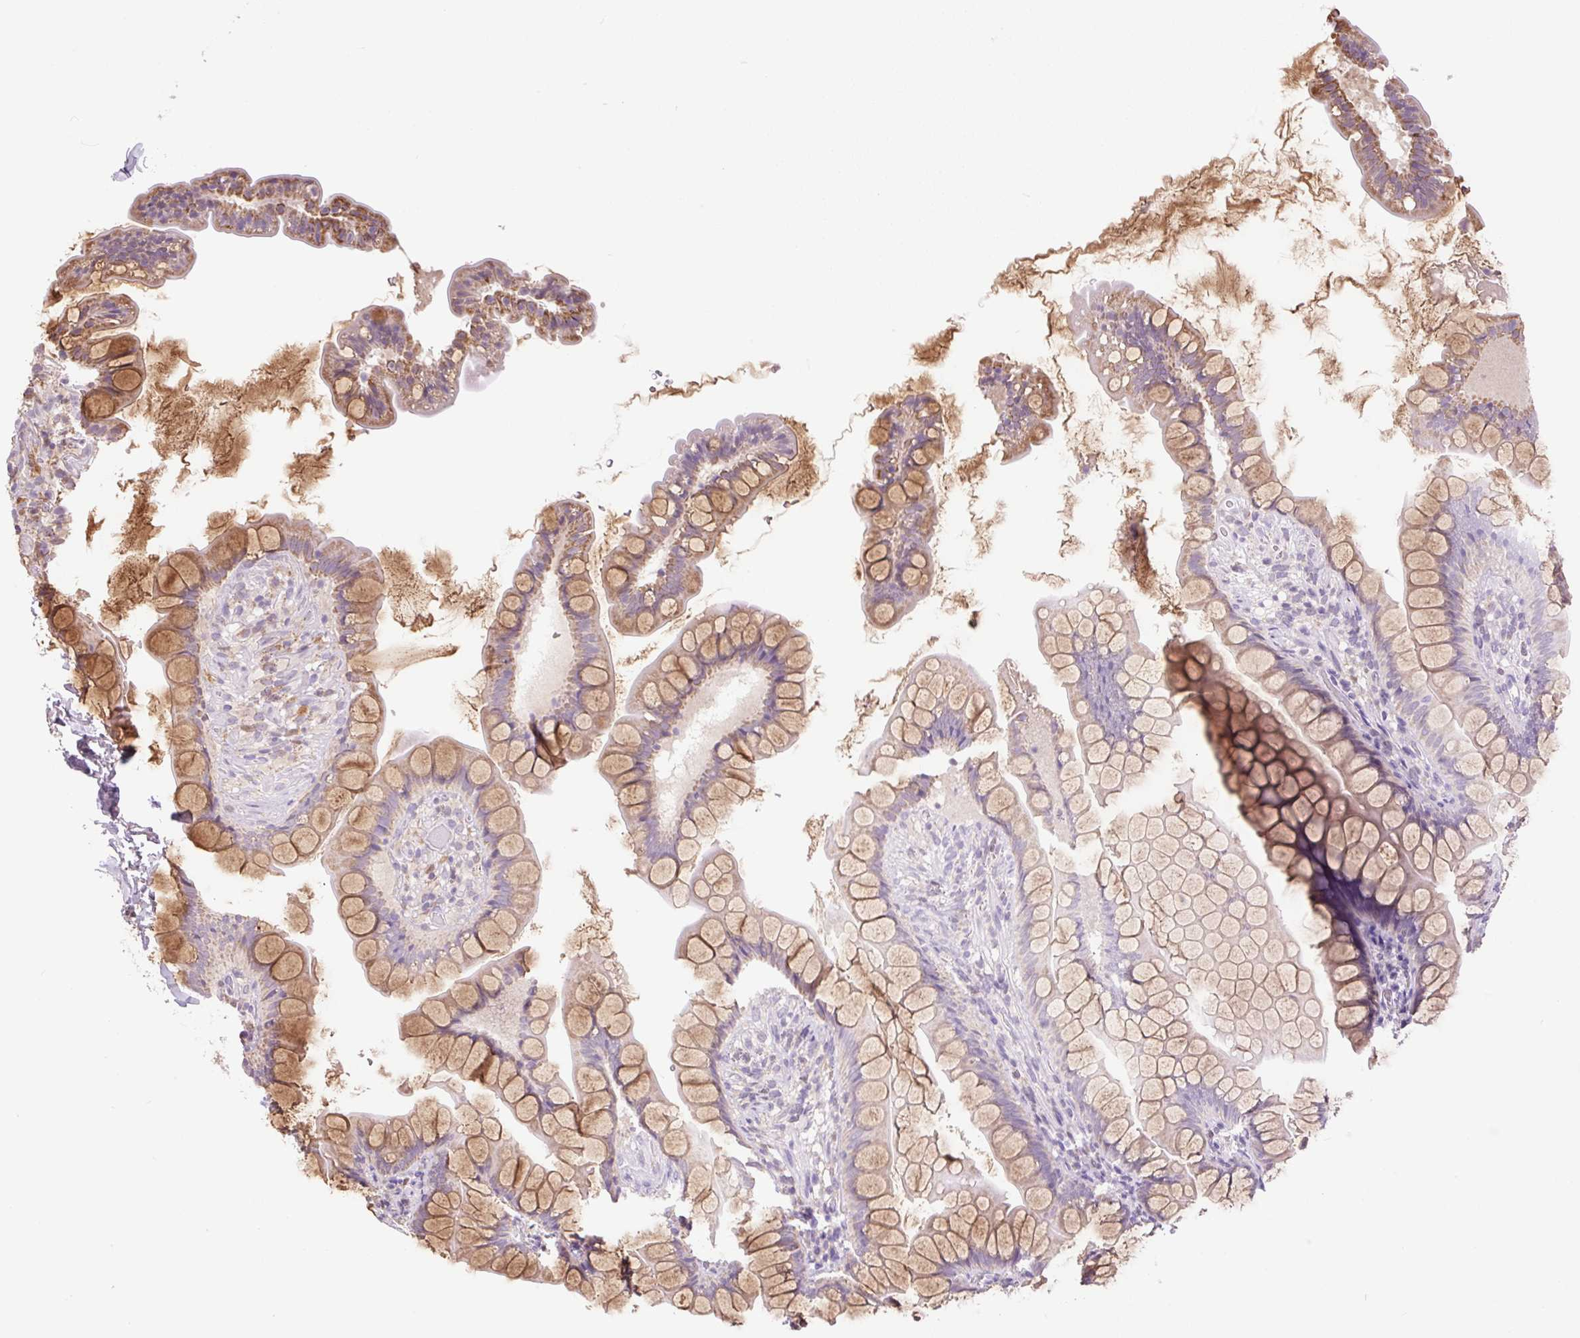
{"staining": {"intensity": "moderate", "quantity": ">75%", "location": "cytoplasmic/membranous"}, "tissue": "small intestine", "cell_type": "Glandular cells", "image_type": "normal", "snomed": [{"axis": "morphology", "description": "Normal tissue, NOS"}, {"axis": "topography", "description": "Small intestine"}], "caption": "Glandular cells exhibit medium levels of moderate cytoplasmic/membranous positivity in approximately >75% of cells in benign human small intestine.", "gene": "SGF29", "patient": {"sex": "male", "age": 70}}